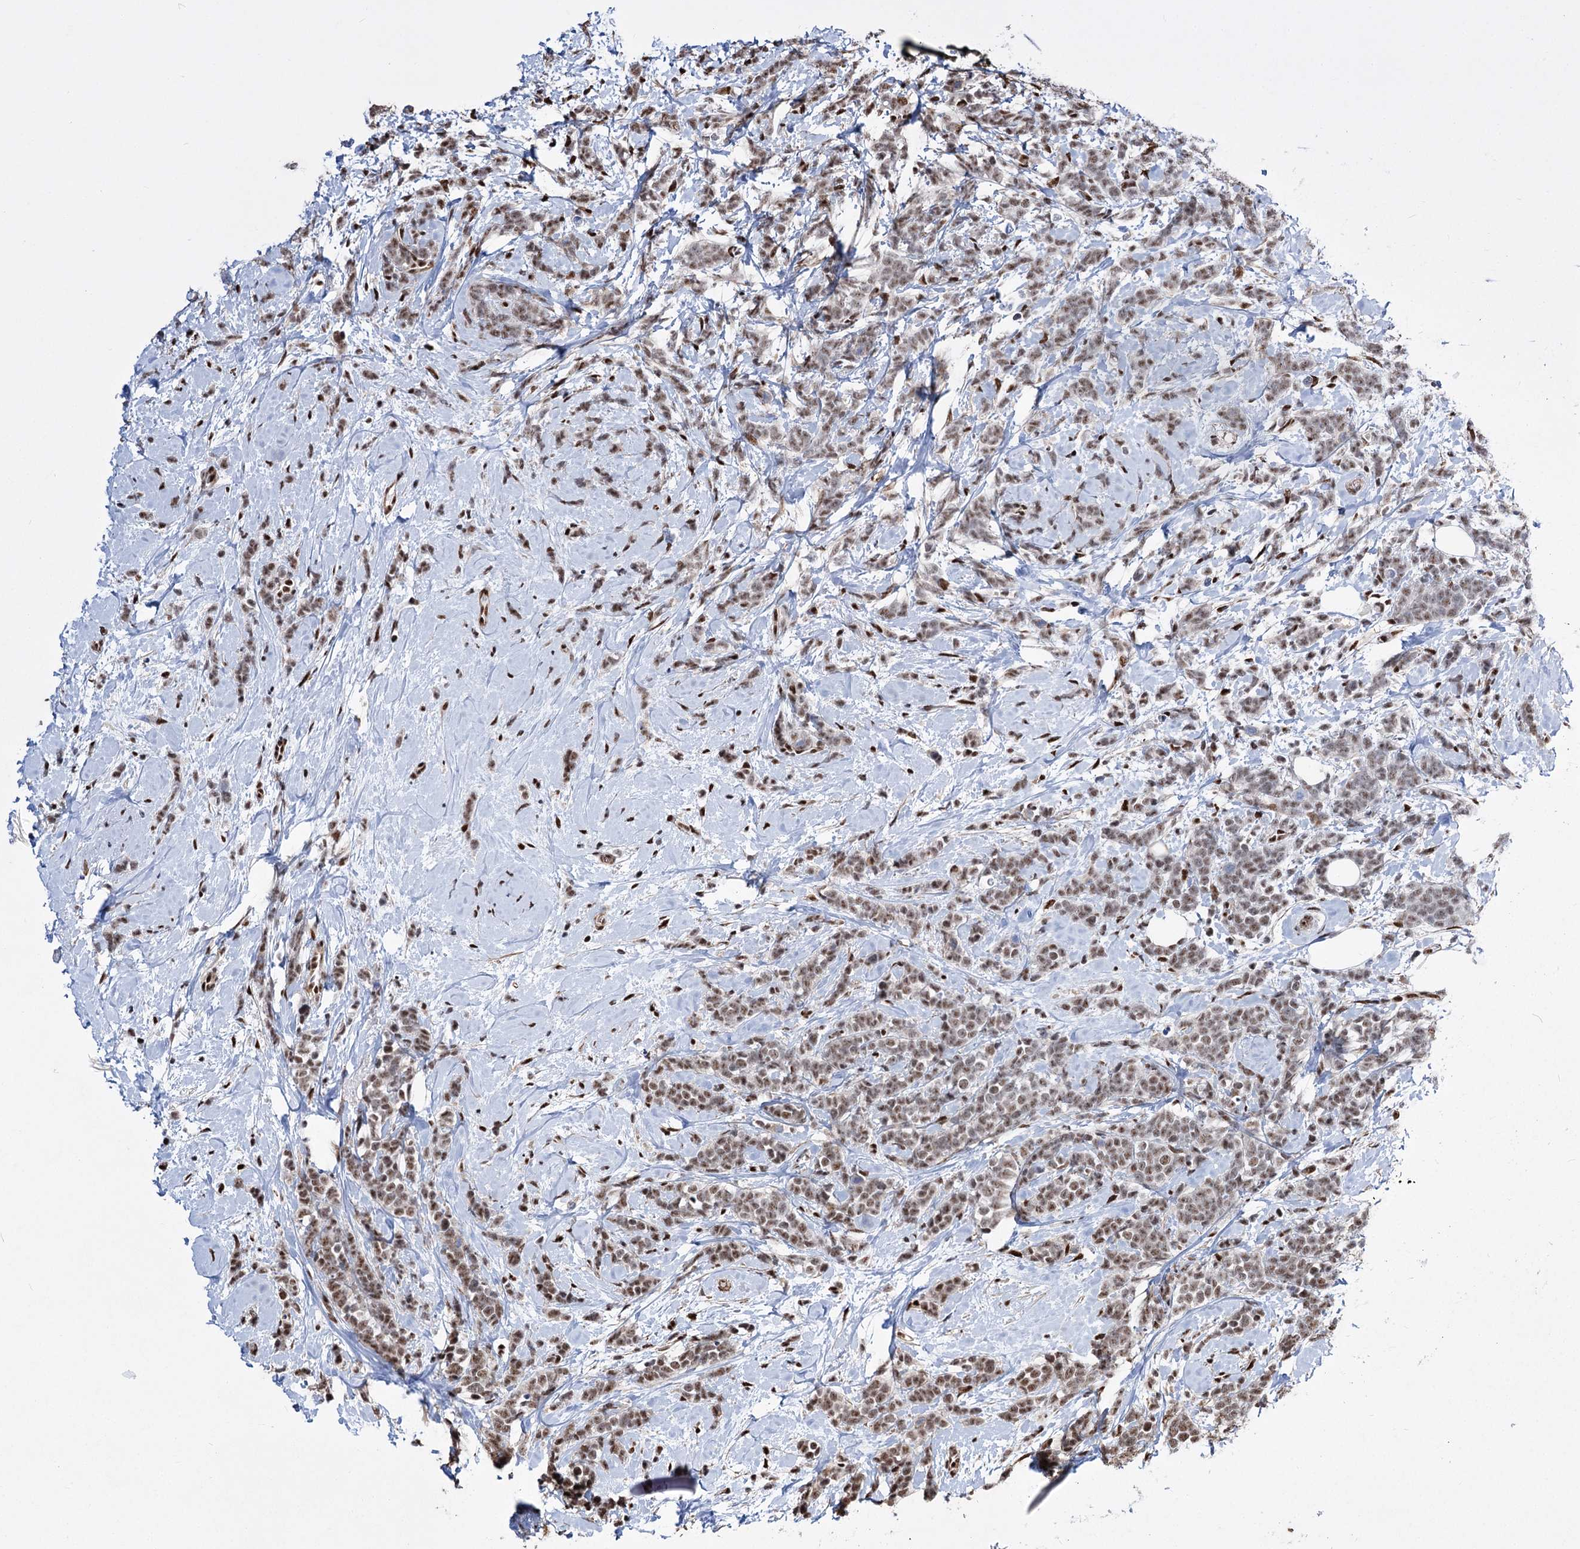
{"staining": {"intensity": "moderate", "quantity": ">75%", "location": "nuclear"}, "tissue": "breast cancer", "cell_type": "Tumor cells", "image_type": "cancer", "snomed": [{"axis": "morphology", "description": "Lobular carcinoma"}, {"axis": "topography", "description": "Breast"}], "caption": "Immunohistochemistry (IHC) (DAB (3,3'-diaminobenzidine)) staining of human breast cancer shows moderate nuclear protein staining in about >75% of tumor cells.", "gene": "CHMP7", "patient": {"sex": "female", "age": 58}}